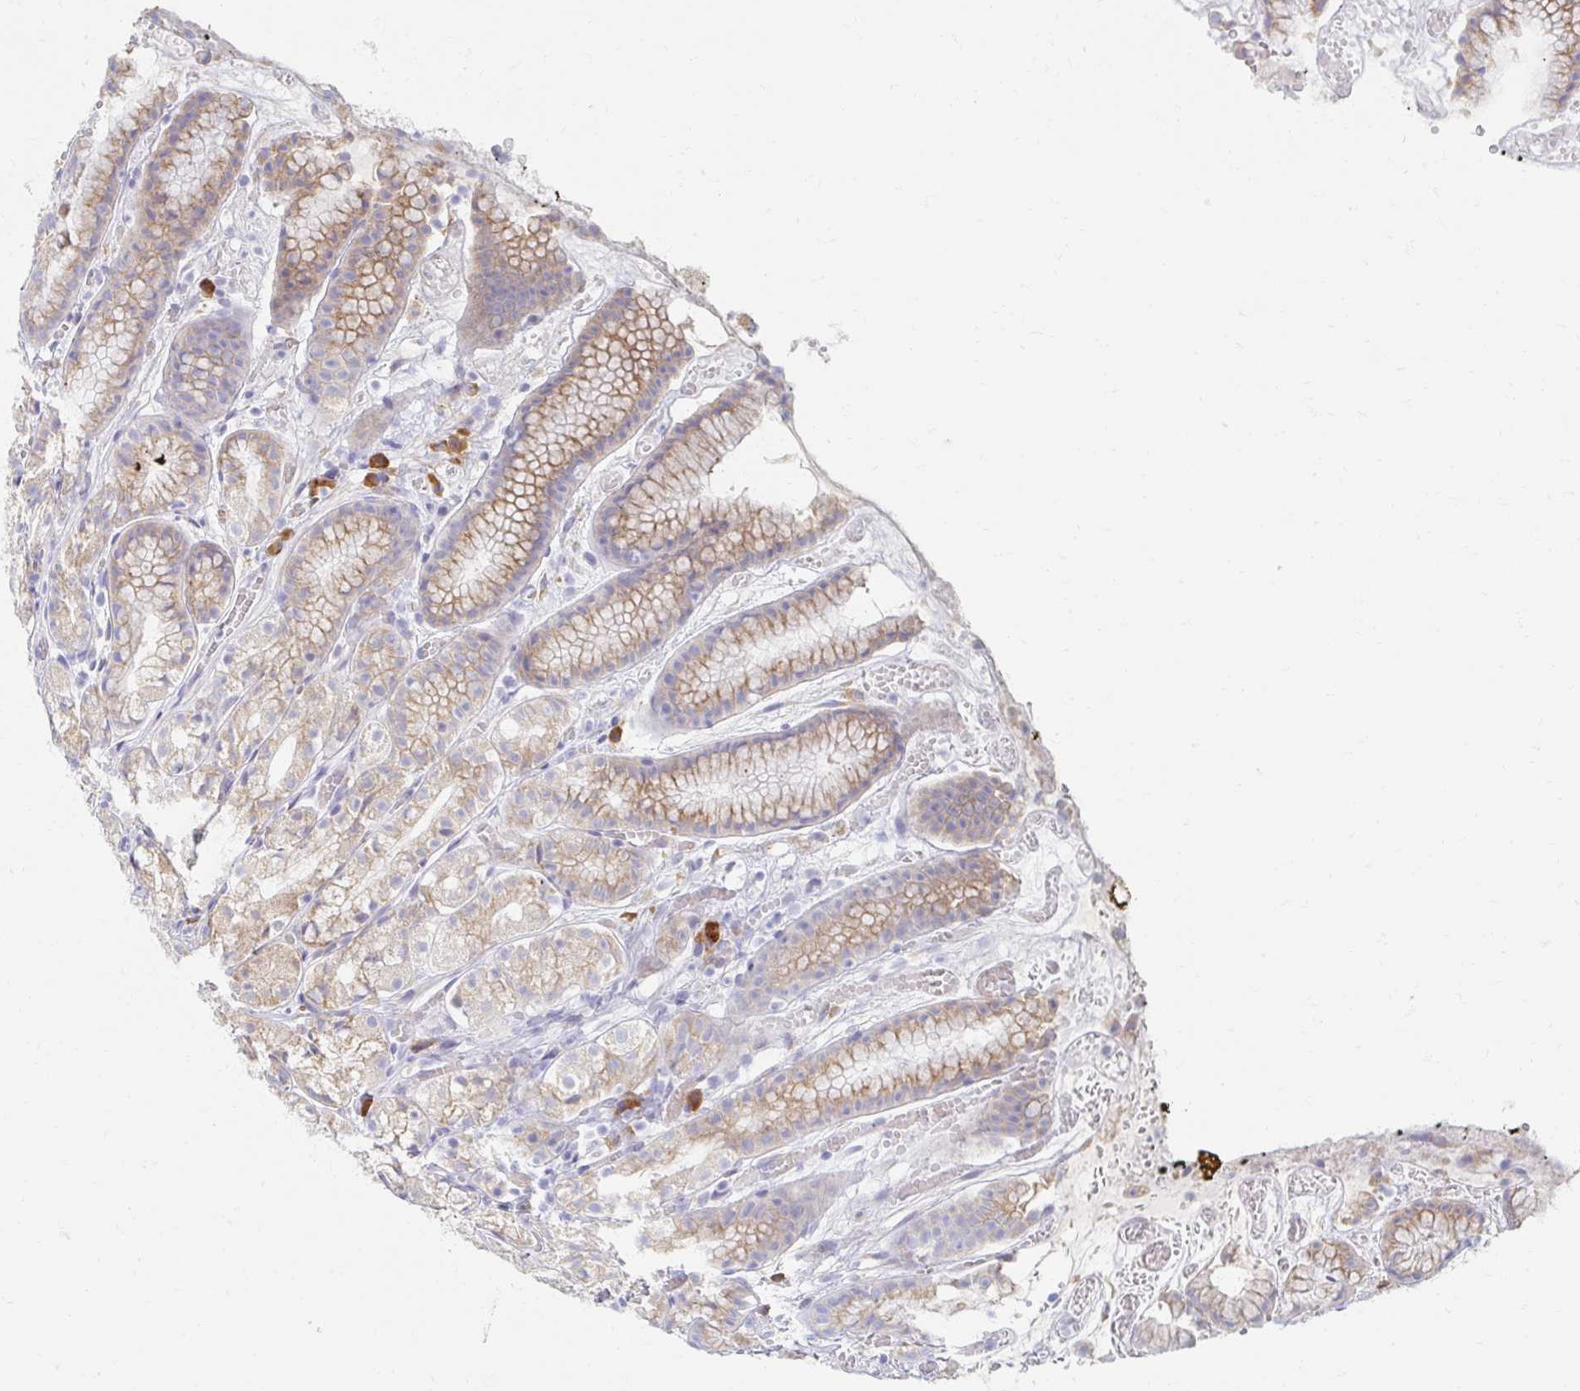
{"staining": {"intensity": "moderate", "quantity": ">75%", "location": "cytoplasmic/membranous"}, "tissue": "stomach", "cell_type": "Glandular cells", "image_type": "normal", "snomed": [{"axis": "morphology", "description": "Normal tissue, NOS"}, {"axis": "topography", "description": "Smooth muscle"}, {"axis": "topography", "description": "Stomach"}], "caption": "A histopathology image of human stomach stained for a protein displays moderate cytoplasmic/membranous brown staining in glandular cells. Using DAB (brown) and hematoxylin (blue) stains, captured at high magnification using brightfield microscopy.", "gene": "MYLK2", "patient": {"sex": "male", "age": 70}}